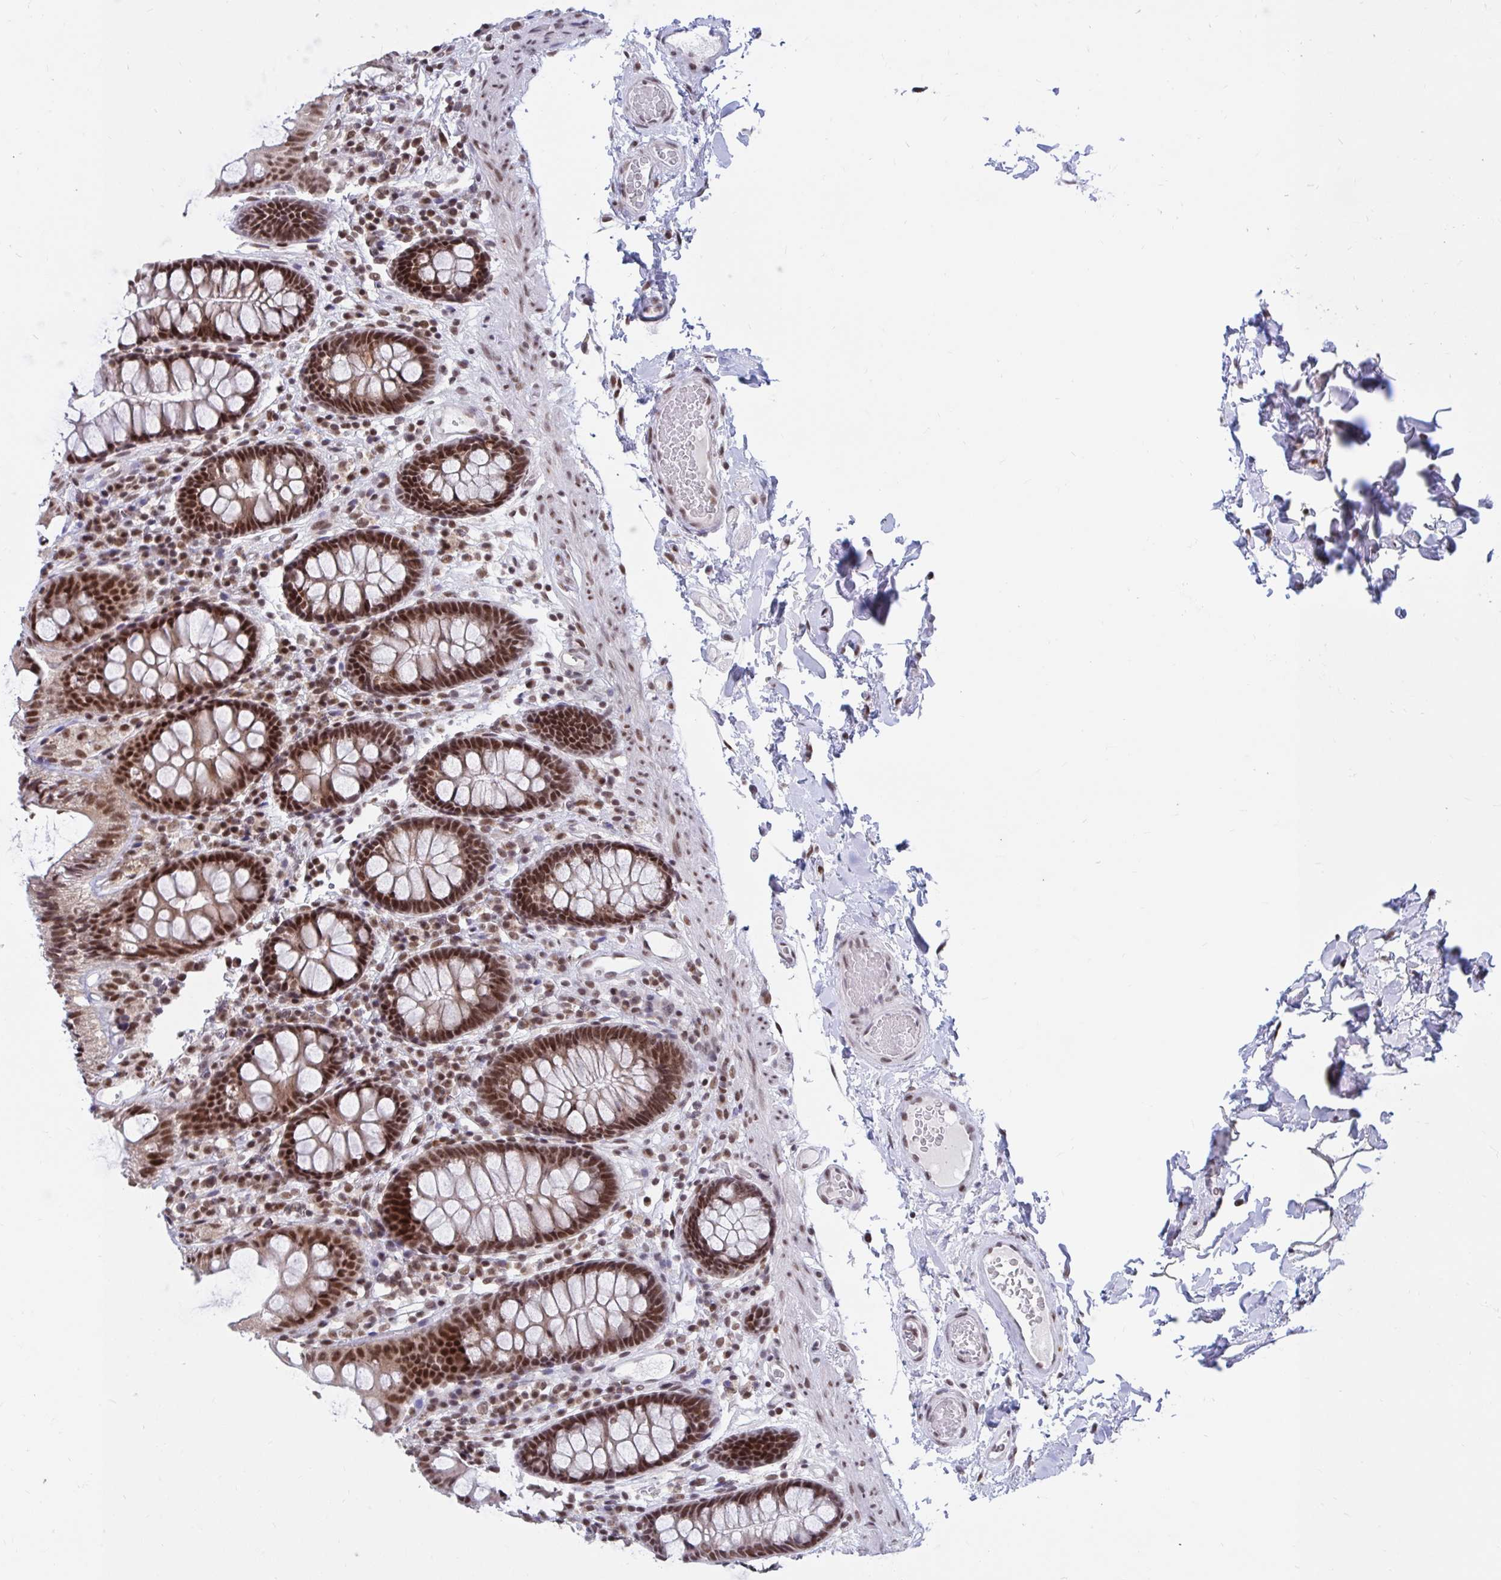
{"staining": {"intensity": "weak", "quantity": ">75%", "location": "nuclear"}, "tissue": "colon", "cell_type": "Endothelial cells", "image_type": "normal", "snomed": [{"axis": "morphology", "description": "Normal tissue, NOS"}, {"axis": "topography", "description": "Colon"}], "caption": "Protein expression analysis of benign human colon reveals weak nuclear staining in approximately >75% of endothelial cells. (DAB (3,3'-diaminobenzidine) IHC, brown staining for protein, blue staining for nuclei).", "gene": "PHF10", "patient": {"sex": "male", "age": 84}}